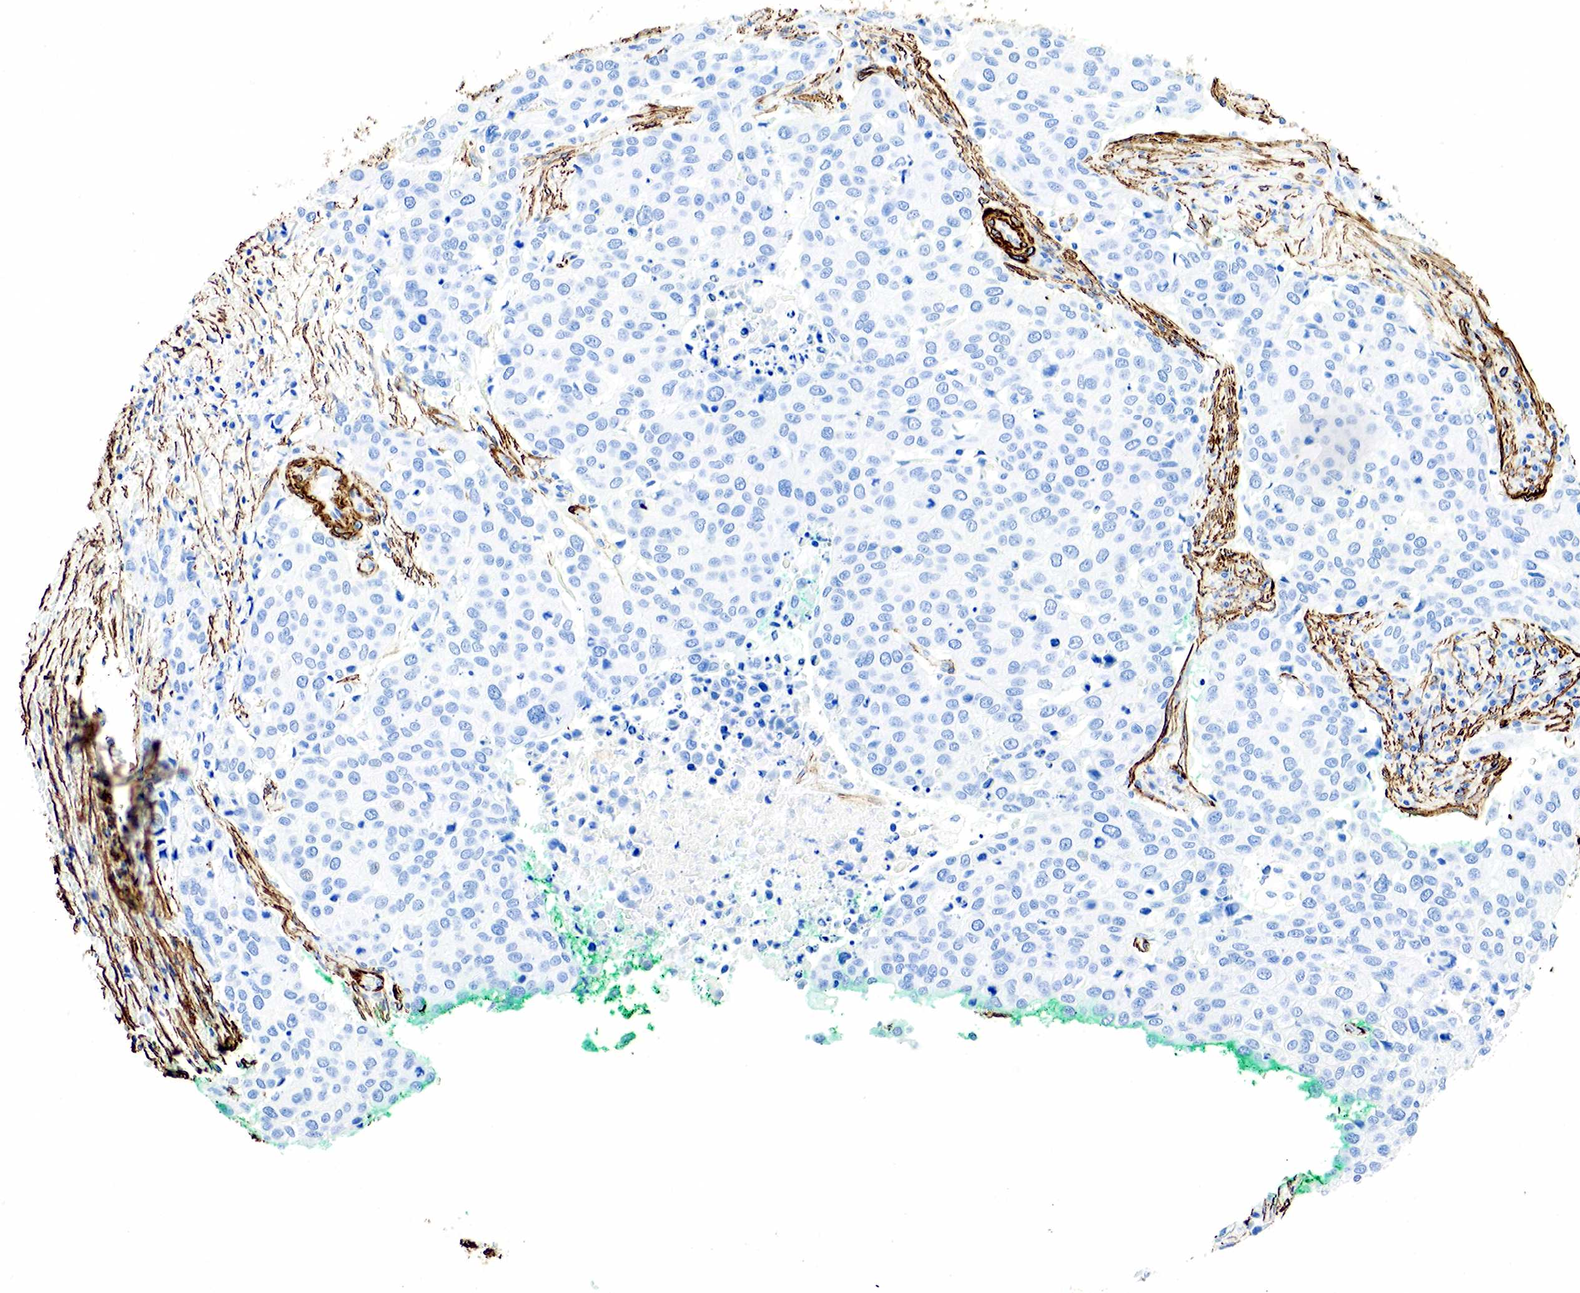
{"staining": {"intensity": "negative", "quantity": "none", "location": "none"}, "tissue": "cervical cancer", "cell_type": "Tumor cells", "image_type": "cancer", "snomed": [{"axis": "morphology", "description": "Squamous cell carcinoma, NOS"}, {"axis": "topography", "description": "Cervix"}], "caption": "This micrograph is of squamous cell carcinoma (cervical) stained with immunohistochemistry (IHC) to label a protein in brown with the nuclei are counter-stained blue. There is no expression in tumor cells.", "gene": "ACTA1", "patient": {"sex": "female", "age": 54}}